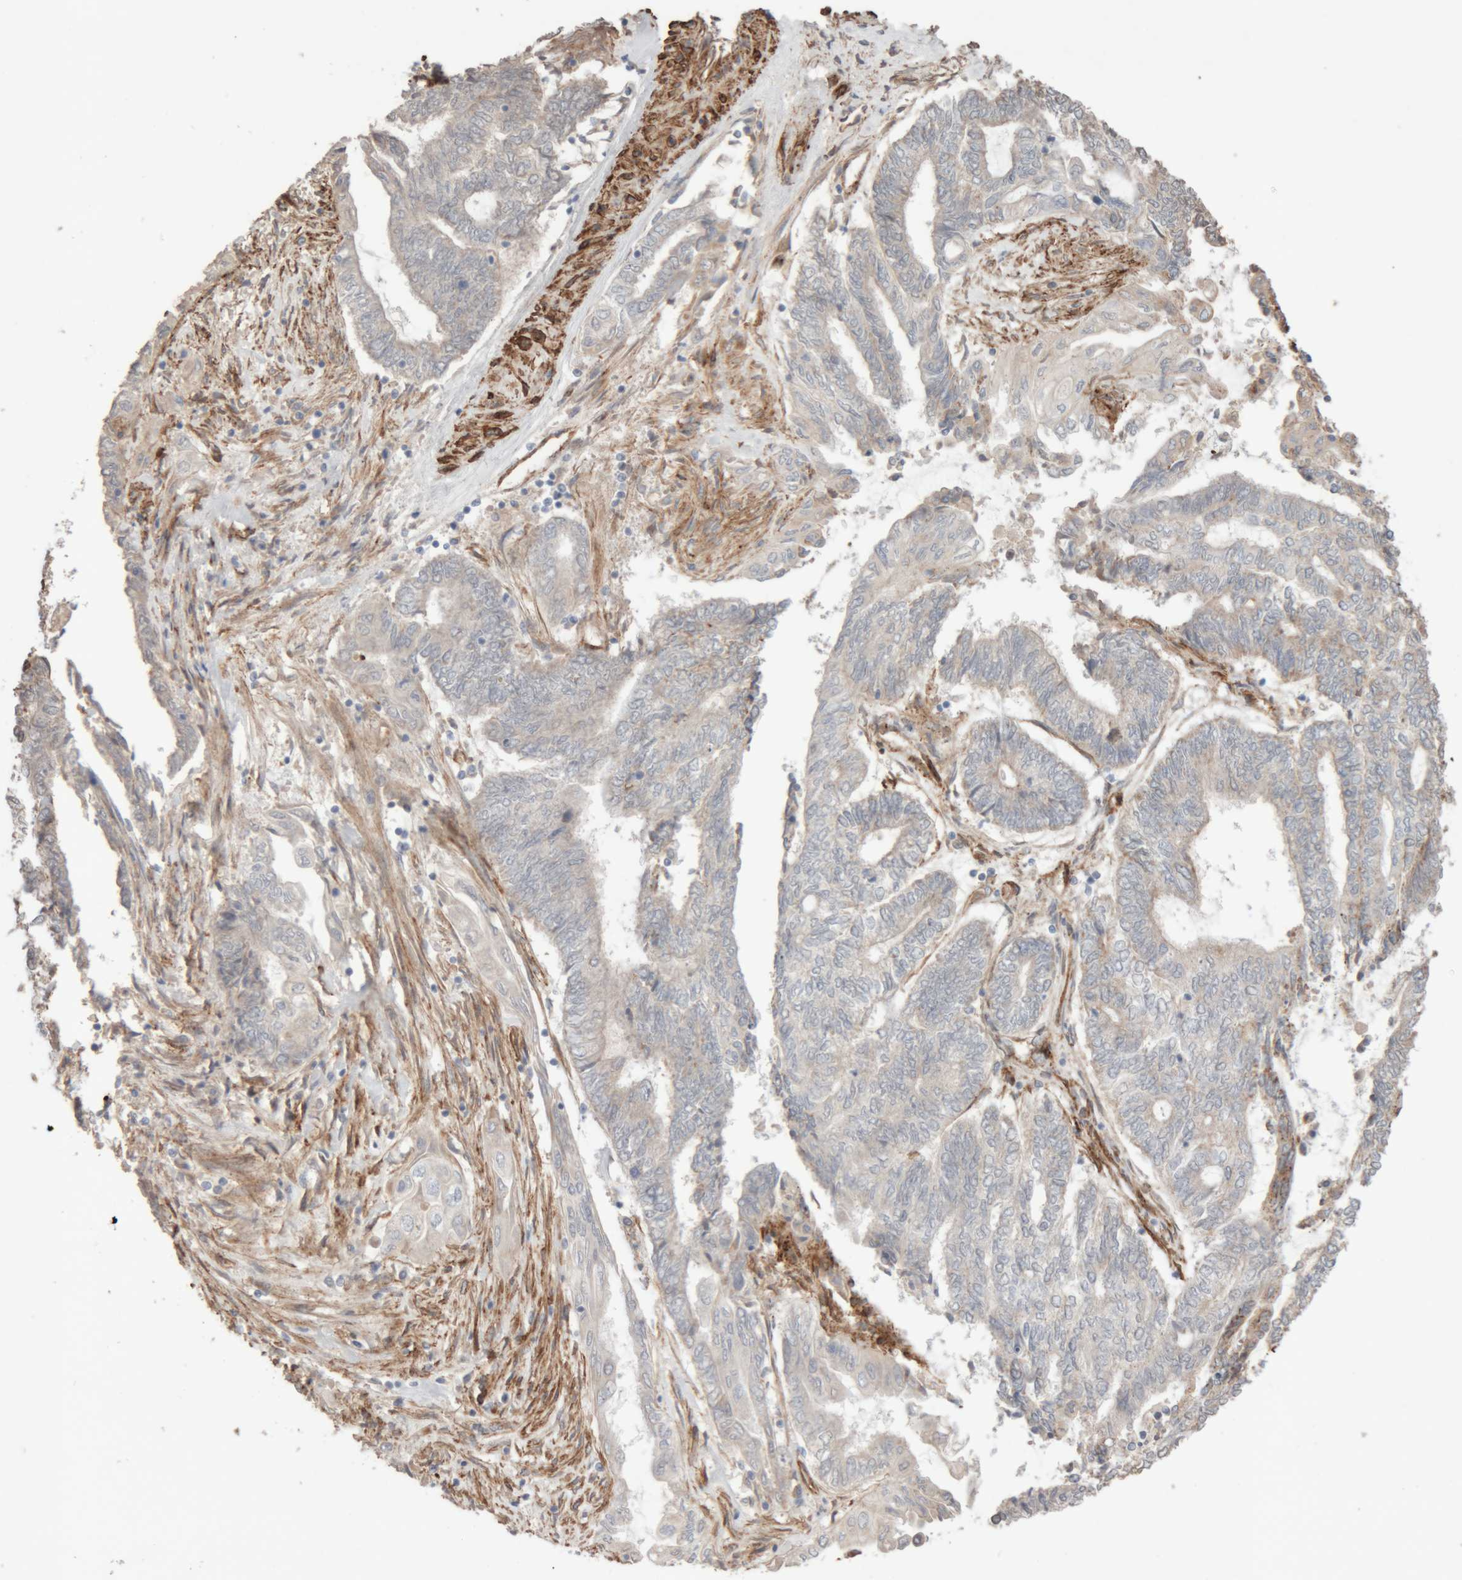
{"staining": {"intensity": "negative", "quantity": "none", "location": "none"}, "tissue": "endometrial cancer", "cell_type": "Tumor cells", "image_type": "cancer", "snomed": [{"axis": "morphology", "description": "Adenocarcinoma, NOS"}, {"axis": "topography", "description": "Uterus"}, {"axis": "topography", "description": "Endometrium"}], "caption": "DAB immunohistochemical staining of endometrial cancer (adenocarcinoma) displays no significant expression in tumor cells. Brightfield microscopy of immunohistochemistry stained with DAB (3,3'-diaminobenzidine) (brown) and hematoxylin (blue), captured at high magnification.", "gene": "RAB32", "patient": {"sex": "female", "age": 70}}